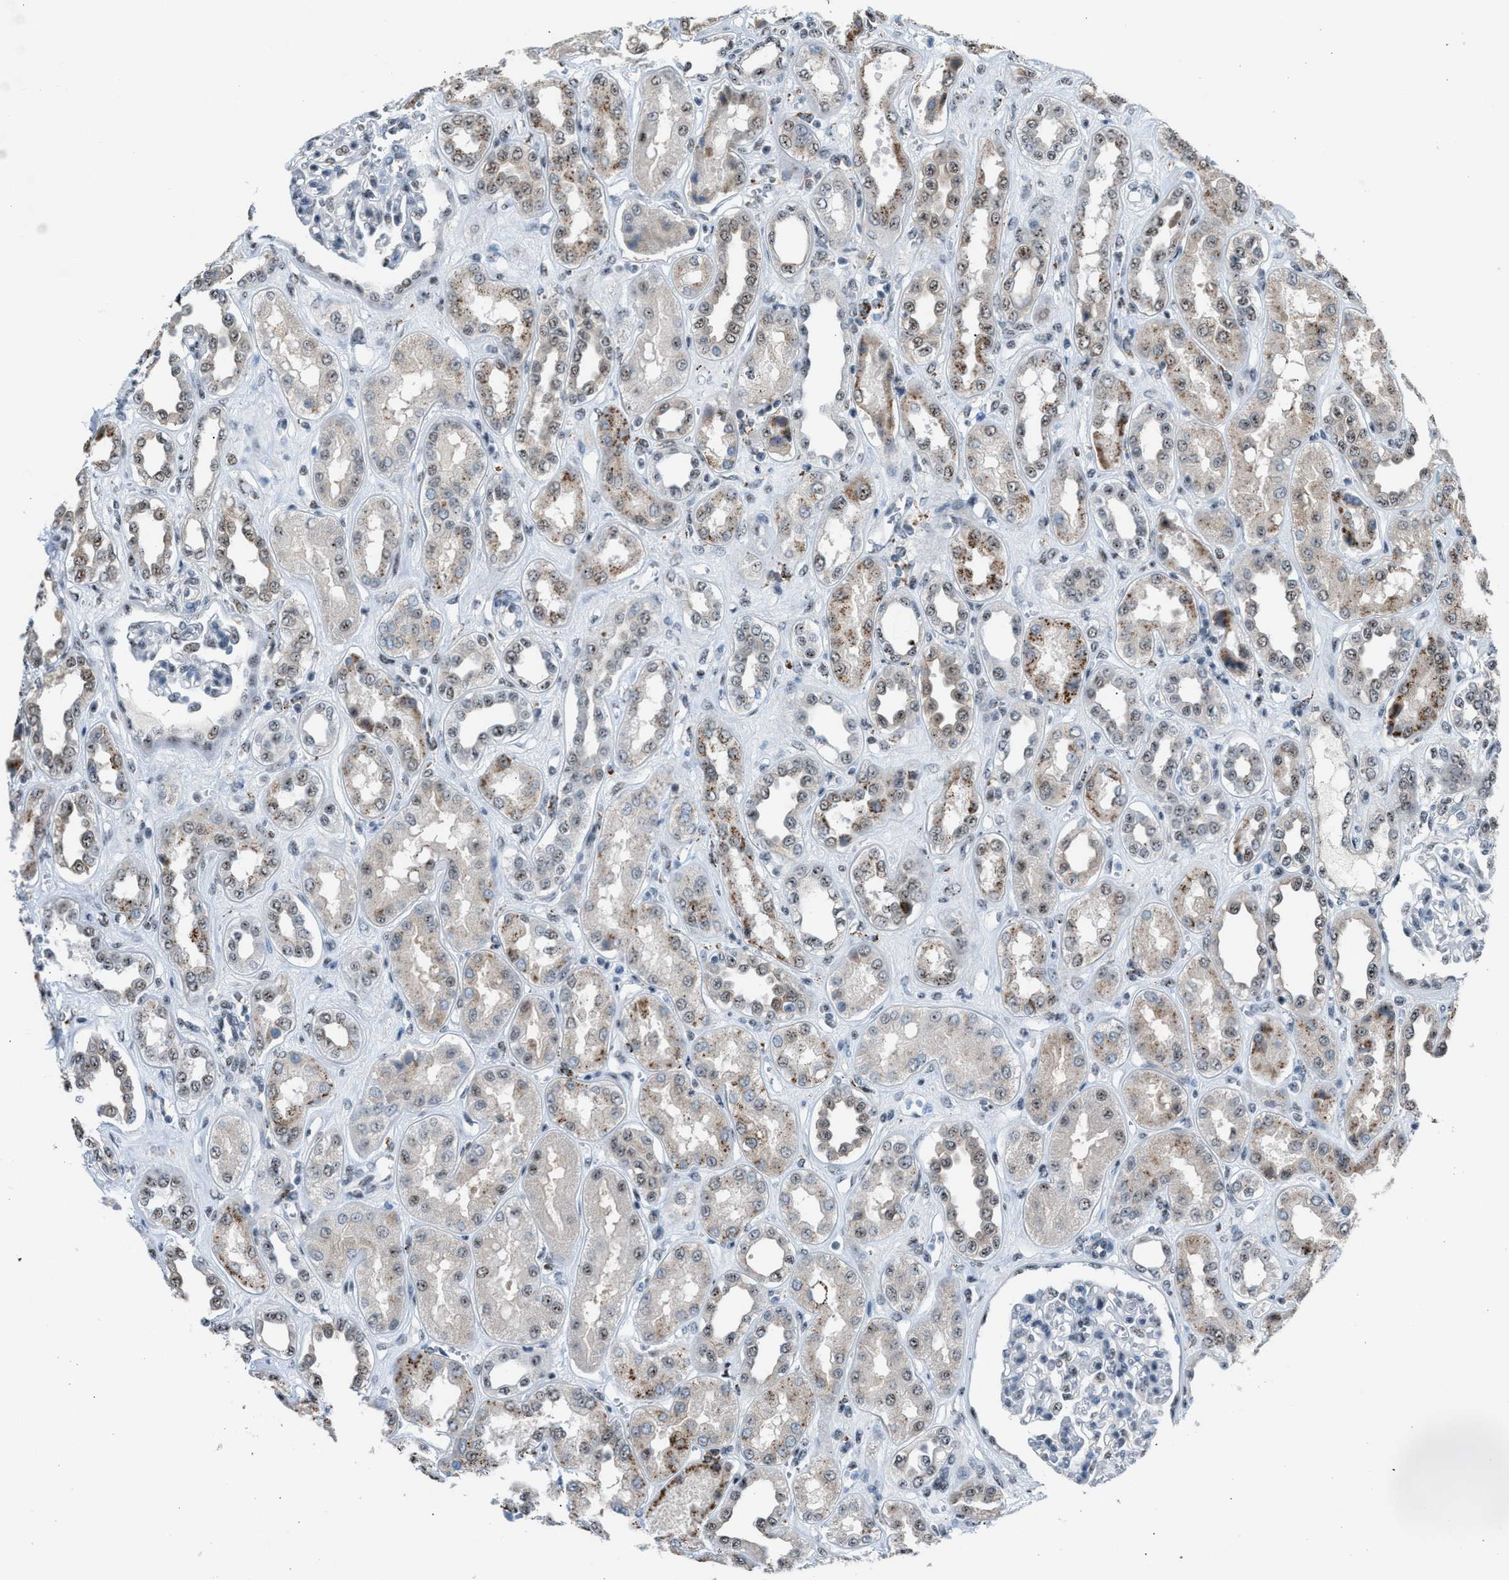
{"staining": {"intensity": "moderate", "quantity": "<25%", "location": "nuclear"}, "tissue": "kidney", "cell_type": "Cells in glomeruli", "image_type": "normal", "snomed": [{"axis": "morphology", "description": "Normal tissue, NOS"}, {"axis": "topography", "description": "Kidney"}], "caption": "Protein staining of unremarkable kidney reveals moderate nuclear expression in about <25% of cells in glomeruli.", "gene": "CENPP", "patient": {"sex": "male", "age": 59}}